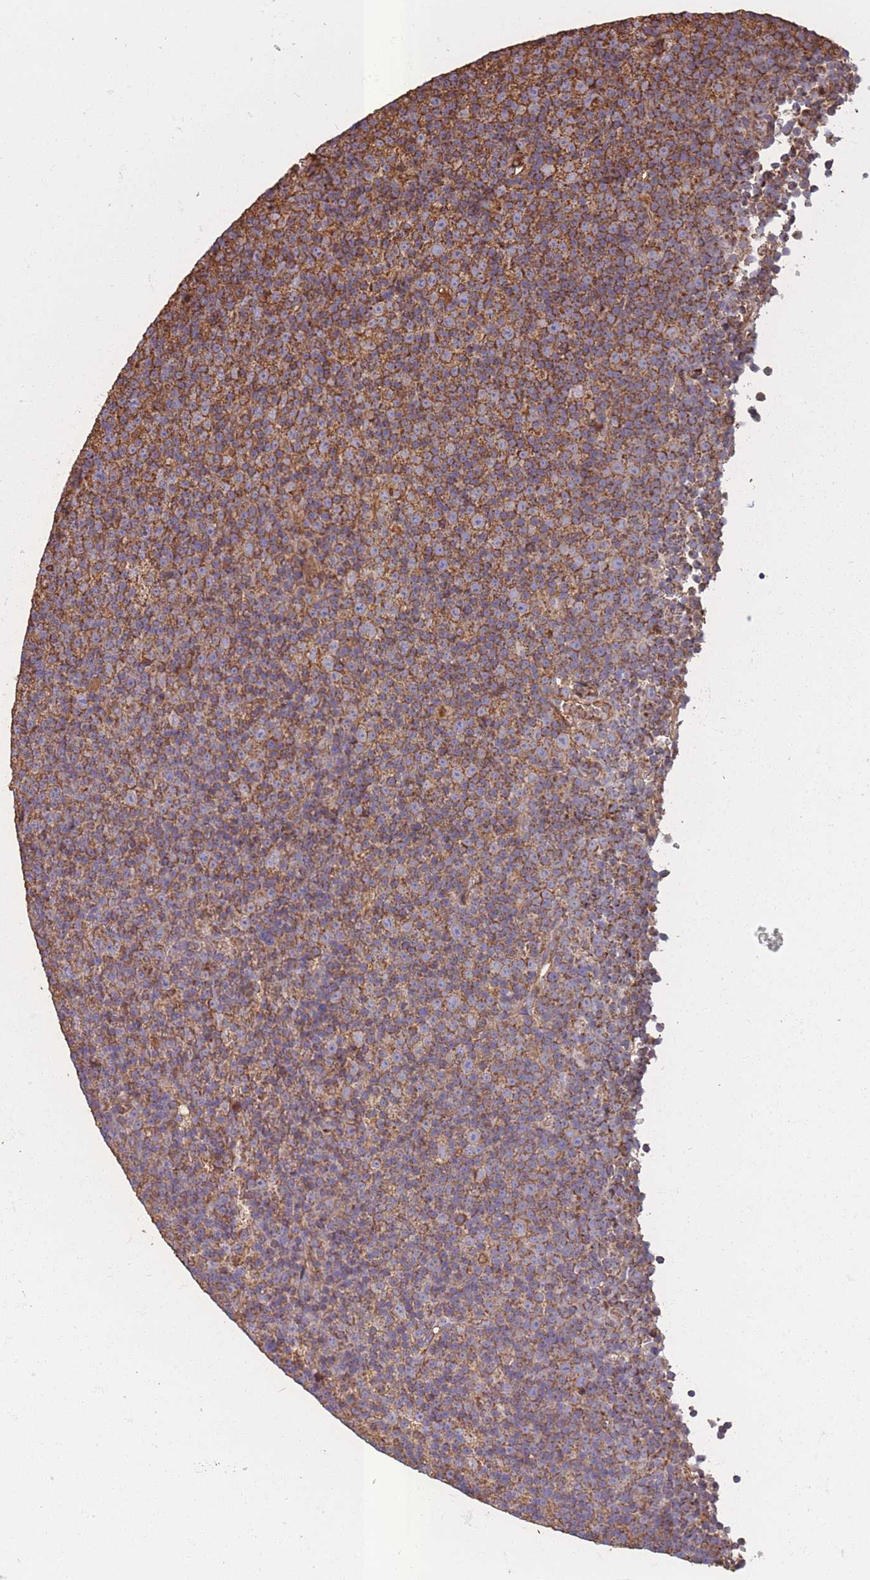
{"staining": {"intensity": "moderate", "quantity": "25%-75%", "location": "cytoplasmic/membranous"}, "tissue": "lymphoma", "cell_type": "Tumor cells", "image_type": "cancer", "snomed": [{"axis": "morphology", "description": "Malignant lymphoma, non-Hodgkin's type, Low grade"}, {"axis": "topography", "description": "Lymph node"}], "caption": "This is a photomicrograph of immunohistochemistry (IHC) staining of lymphoma, which shows moderate staining in the cytoplasmic/membranous of tumor cells.", "gene": "KAT2A", "patient": {"sex": "female", "age": 67}}